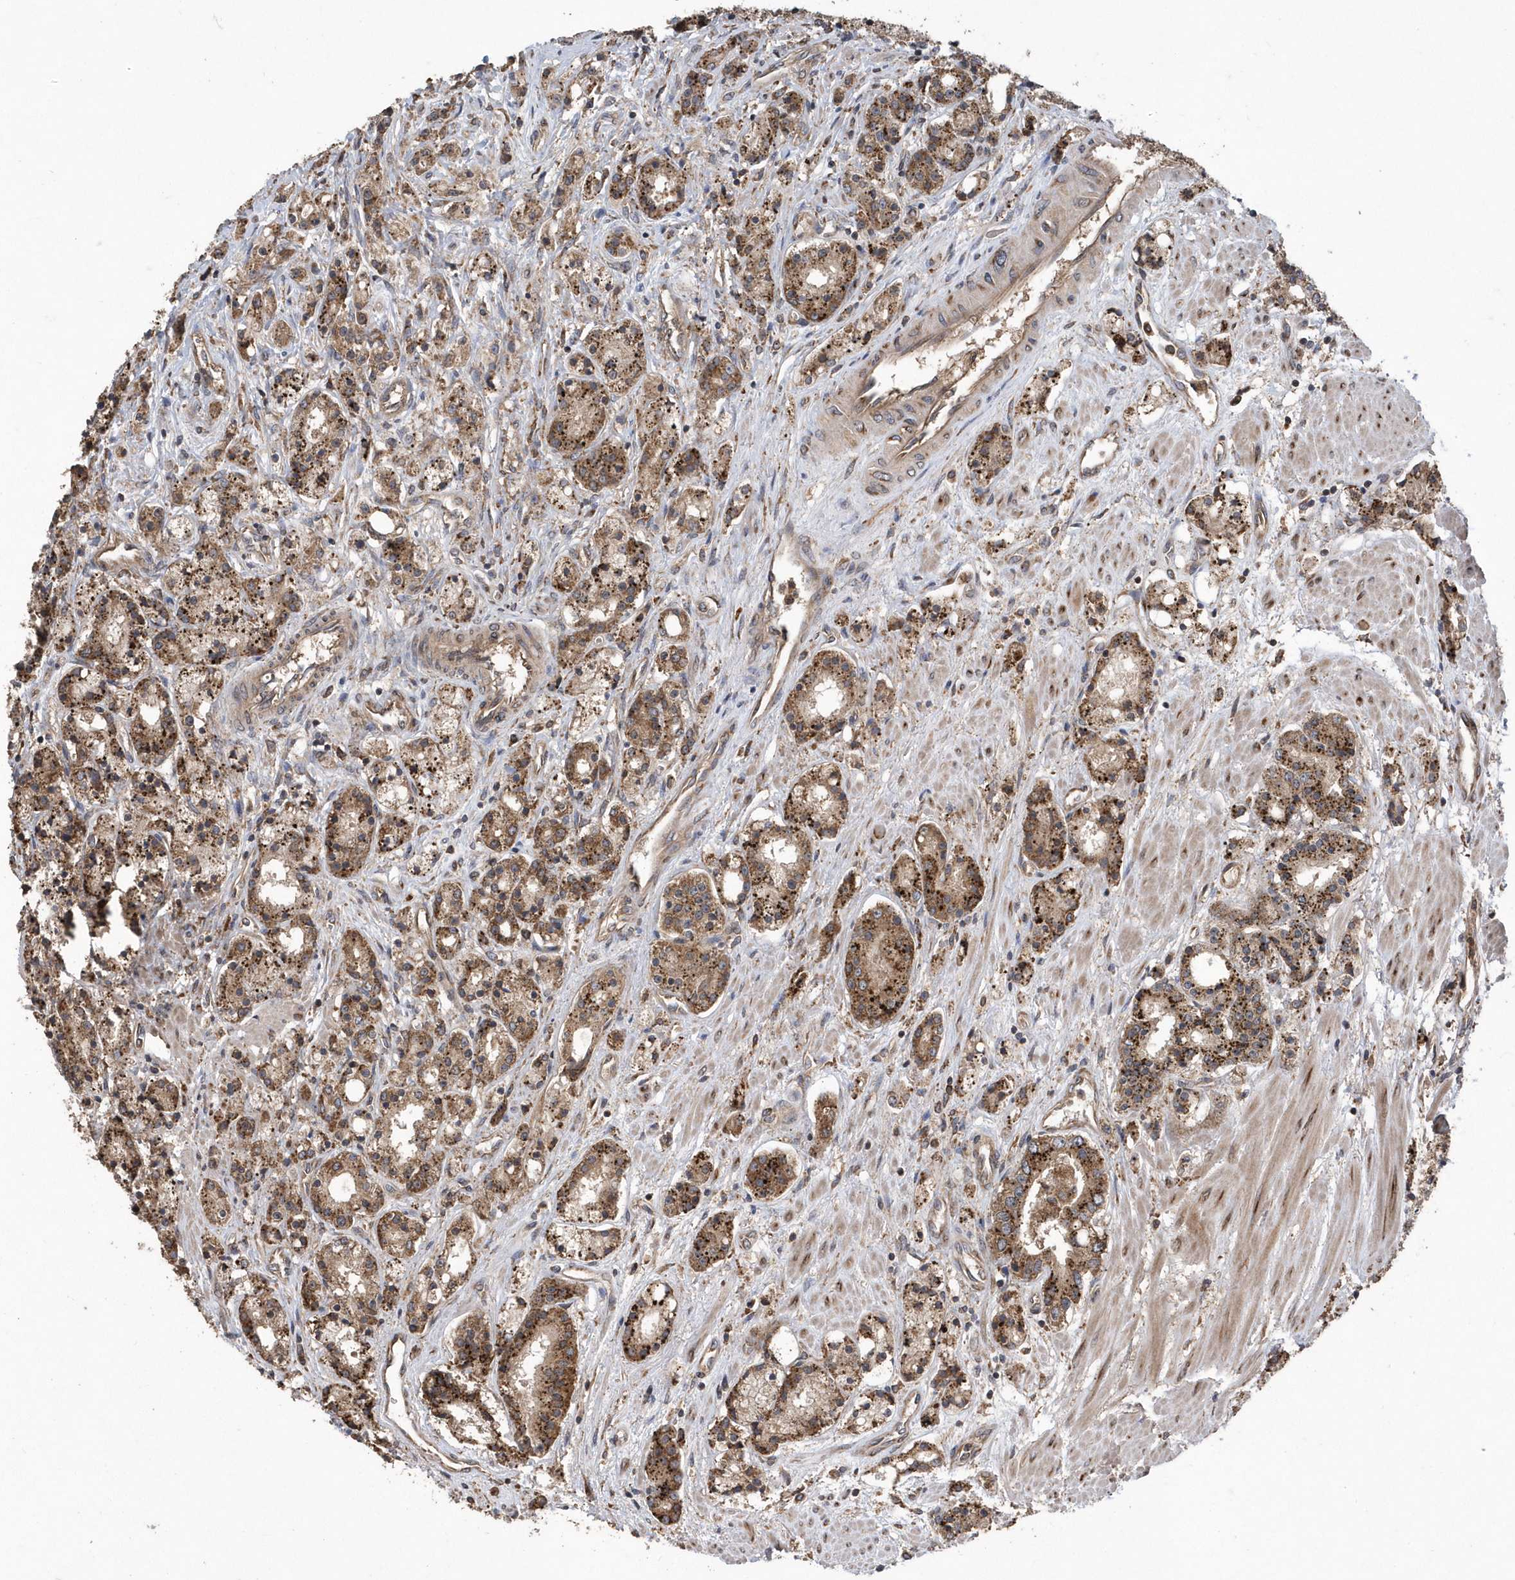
{"staining": {"intensity": "moderate", "quantity": ">75%", "location": "cytoplasmic/membranous"}, "tissue": "prostate cancer", "cell_type": "Tumor cells", "image_type": "cancer", "snomed": [{"axis": "morphology", "description": "Adenocarcinoma, High grade"}, {"axis": "topography", "description": "Prostate"}], "caption": "Moderate cytoplasmic/membranous expression for a protein is seen in approximately >75% of tumor cells of prostate cancer using IHC.", "gene": "WASHC5", "patient": {"sex": "male", "age": 60}}